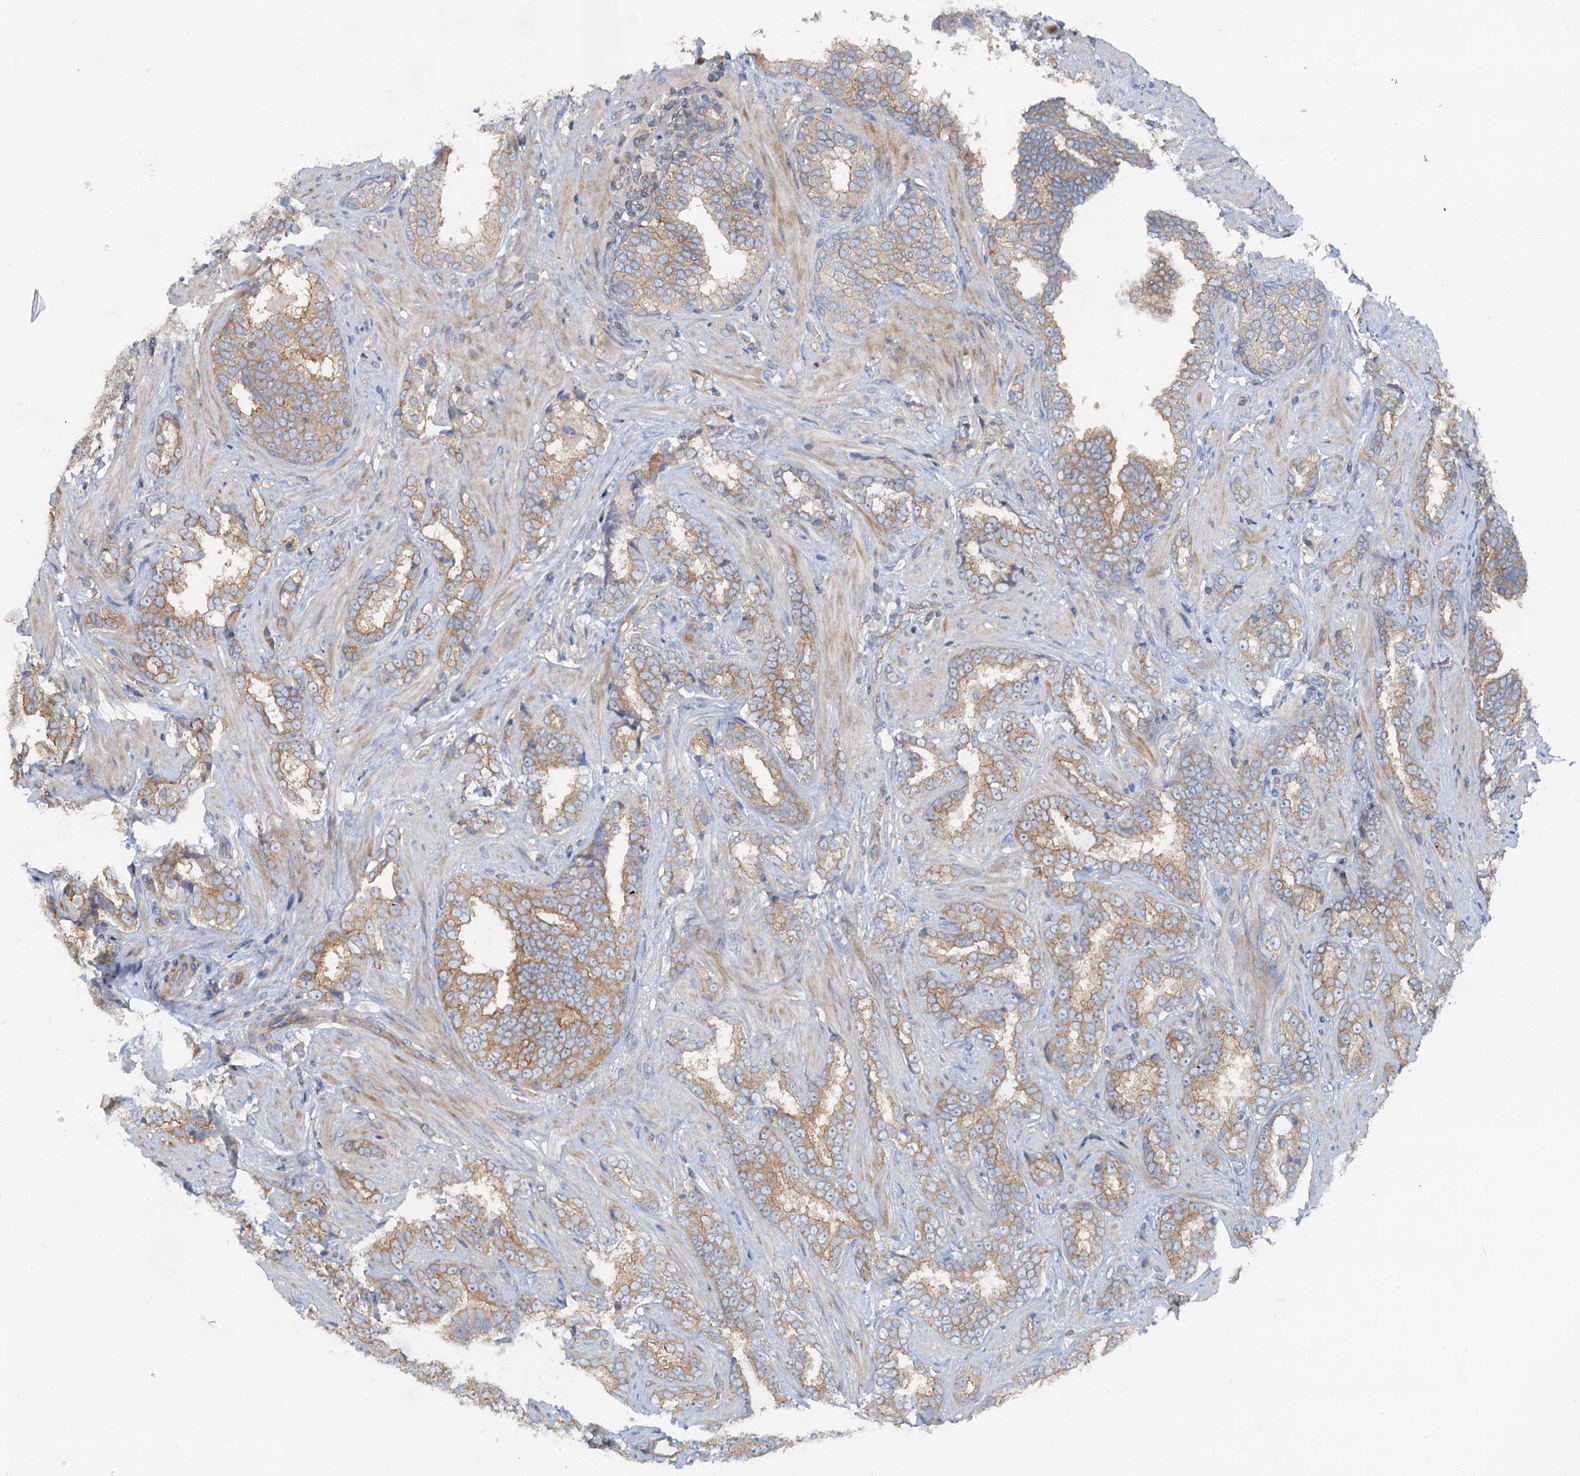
{"staining": {"intensity": "moderate", "quantity": ">75%", "location": "cytoplasmic/membranous"}, "tissue": "prostate cancer", "cell_type": "Tumor cells", "image_type": "cancer", "snomed": [{"axis": "morphology", "description": "Adenocarcinoma, High grade"}, {"axis": "topography", "description": "Prostate and seminal vesicle, NOS"}], "caption": "A brown stain highlights moderate cytoplasmic/membranous expression of a protein in prostate cancer tumor cells. (DAB (3,3'-diaminobenzidine) IHC with brightfield microscopy, high magnification).", "gene": "ANKRD26", "patient": {"sex": "male", "age": 67}}